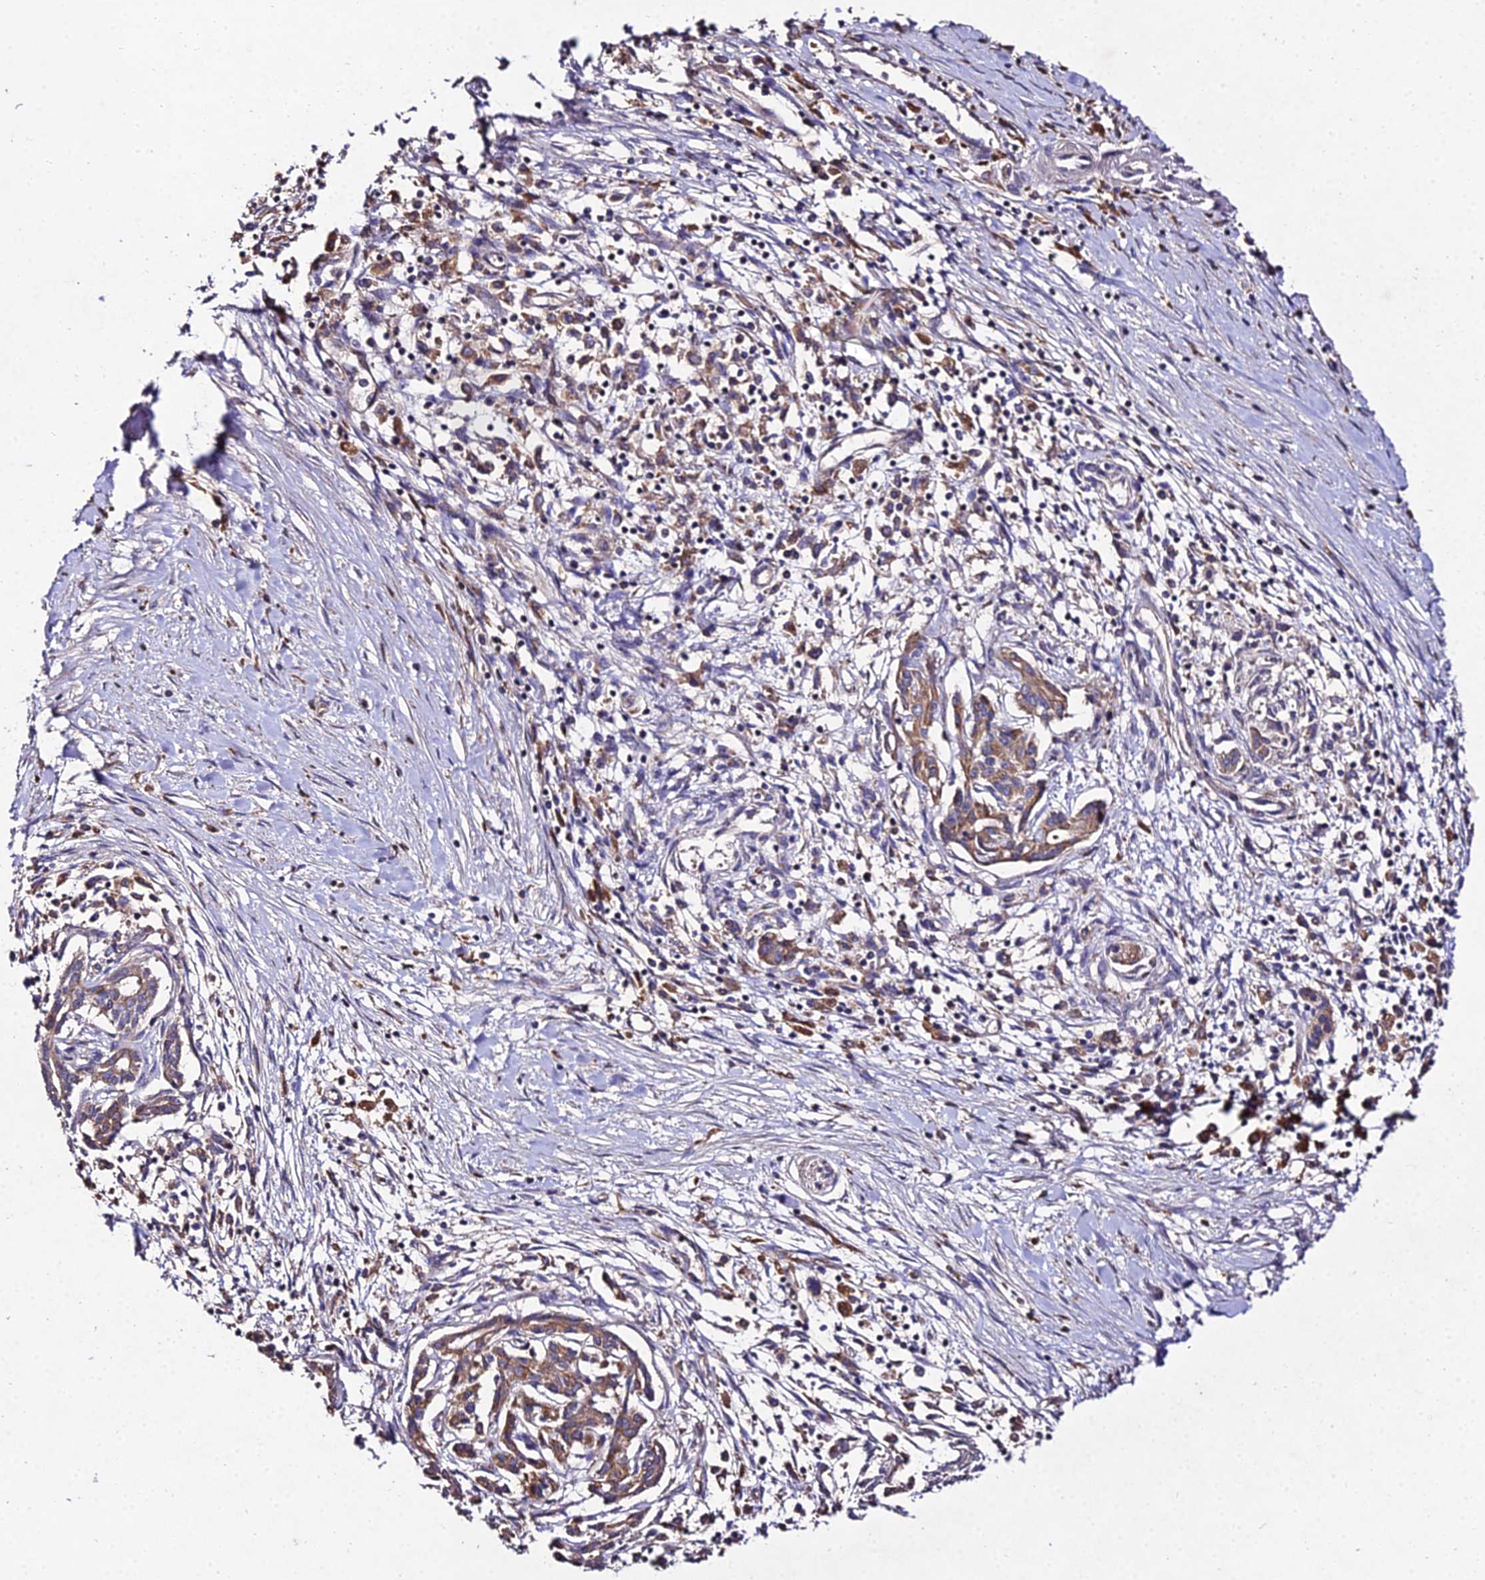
{"staining": {"intensity": "moderate", "quantity": ">75%", "location": "cytoplasmic/membranous"}, "tissue": "pancreatic cancer", "cell_type": "Tumor cells", "image_type": "cancer", "snomed": [{"axis": "morphology", "description": "Adenocarcinoma, NOS"}, {"axis": "topography", "description": "Pancreas"}], "caption": "The immunohistochemical stain shows moderate cytoplasmic/membranous expression in tumor cells of pancreatic cancer (adenocarcinoma) tissue.", "gene": "AP3M2", "patient": {"sex": "female", "age": 50}}